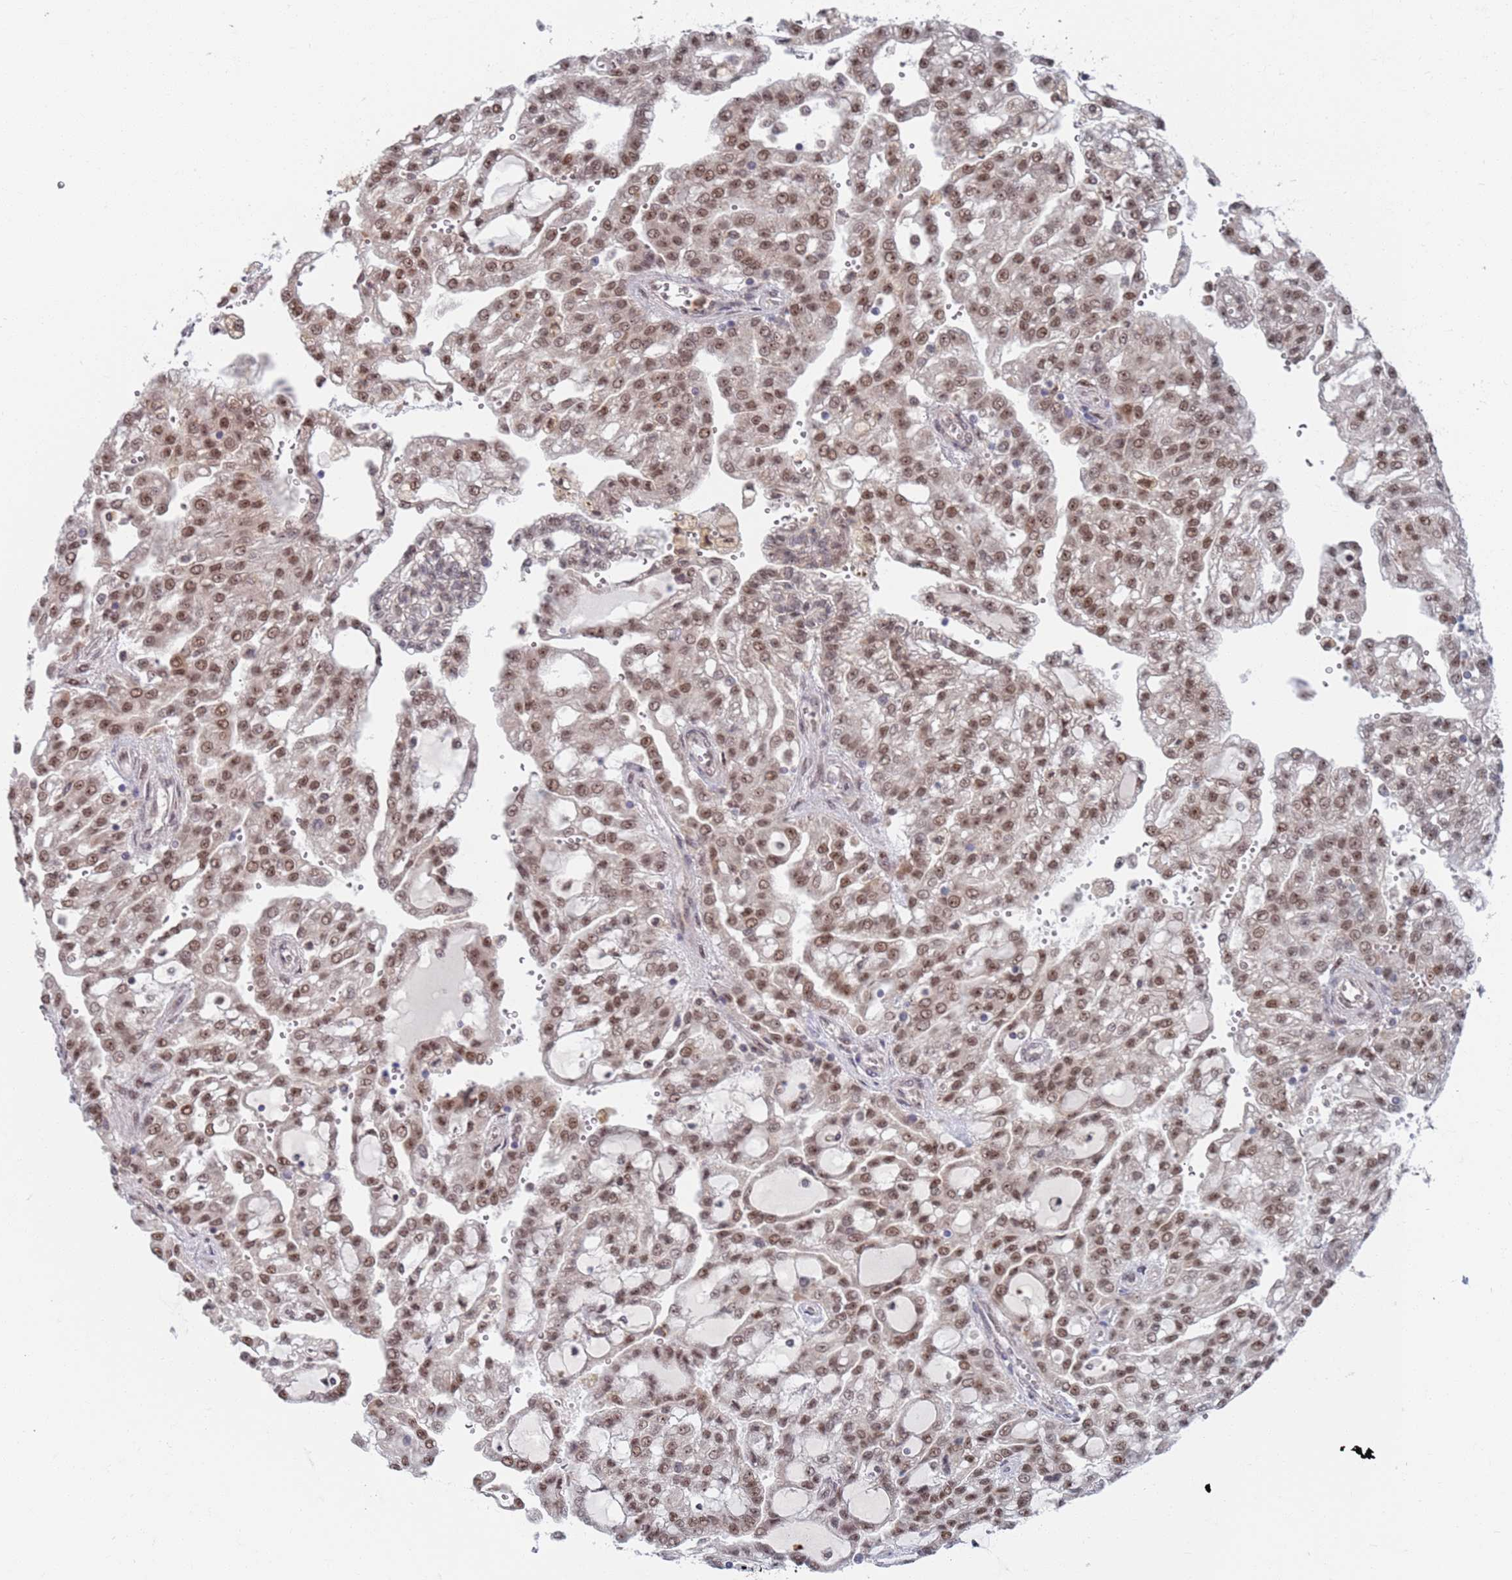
{"staining": {"intensity": "moderate", "quantity": ">75%", "location": "nuclear"}, "tissue": "renal cancer", "cell_type": "Tumor cells", "image_type": "cancer", "snomed": [{"axis": "morphology", "description": "Adenocarcinoma, NOS"}, {"axis": "topography", "description": "Kidney"}], "caption": "Immunohistochemistry histopathology image of renal cancer stained for a protein (brown), which demonstrates medium levels of moderate nuclear expression in approximately >75% of tumor cells.", "gene": "RPP25", "patient": {"sex": "male", "age": 63}}